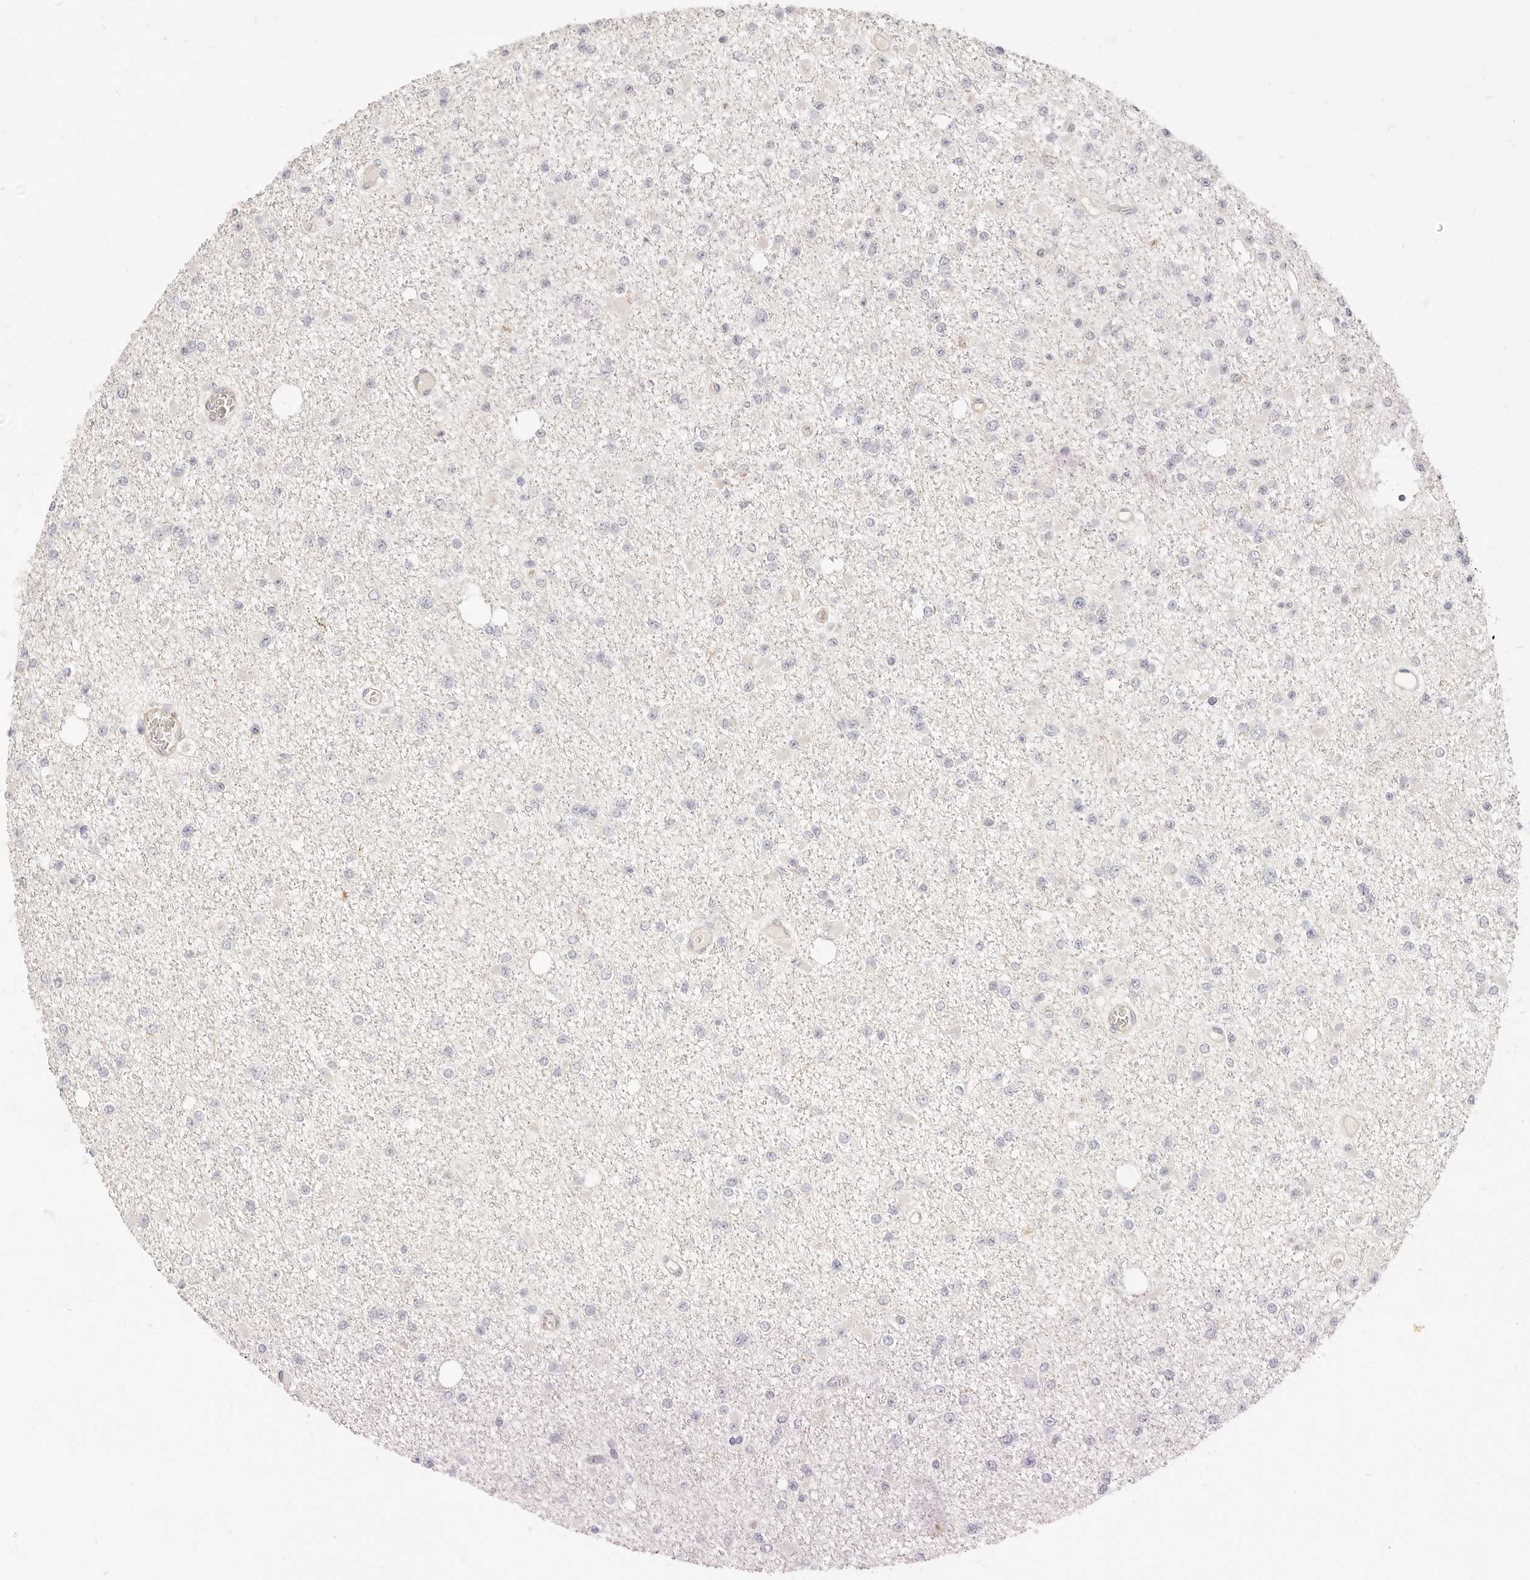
{"staining": {"intensity": "negative", "quantity": "none", "location": "none"}, "tissue": "glioma", "cell_type": "Tumor cells", "image_type": "cancer", "snomed": [{"axis": "morphology", "description": "Glioma, malignant, Low grade"}, {"axis": "topography", "description": "Brain"}], "caption": "The immunohistochemistry photomicrograph has no significant positivity in tumor cells of glioma tissue. The staining was performed using DAB (3,3'-diaminobenzidine) to visualize the protein expression in brown, while the nuclei were stained in blue with hematoxylin (Magnification: 20x).", "gene": "UBXN10", "patient": {"sex": "female", "age": 22}}